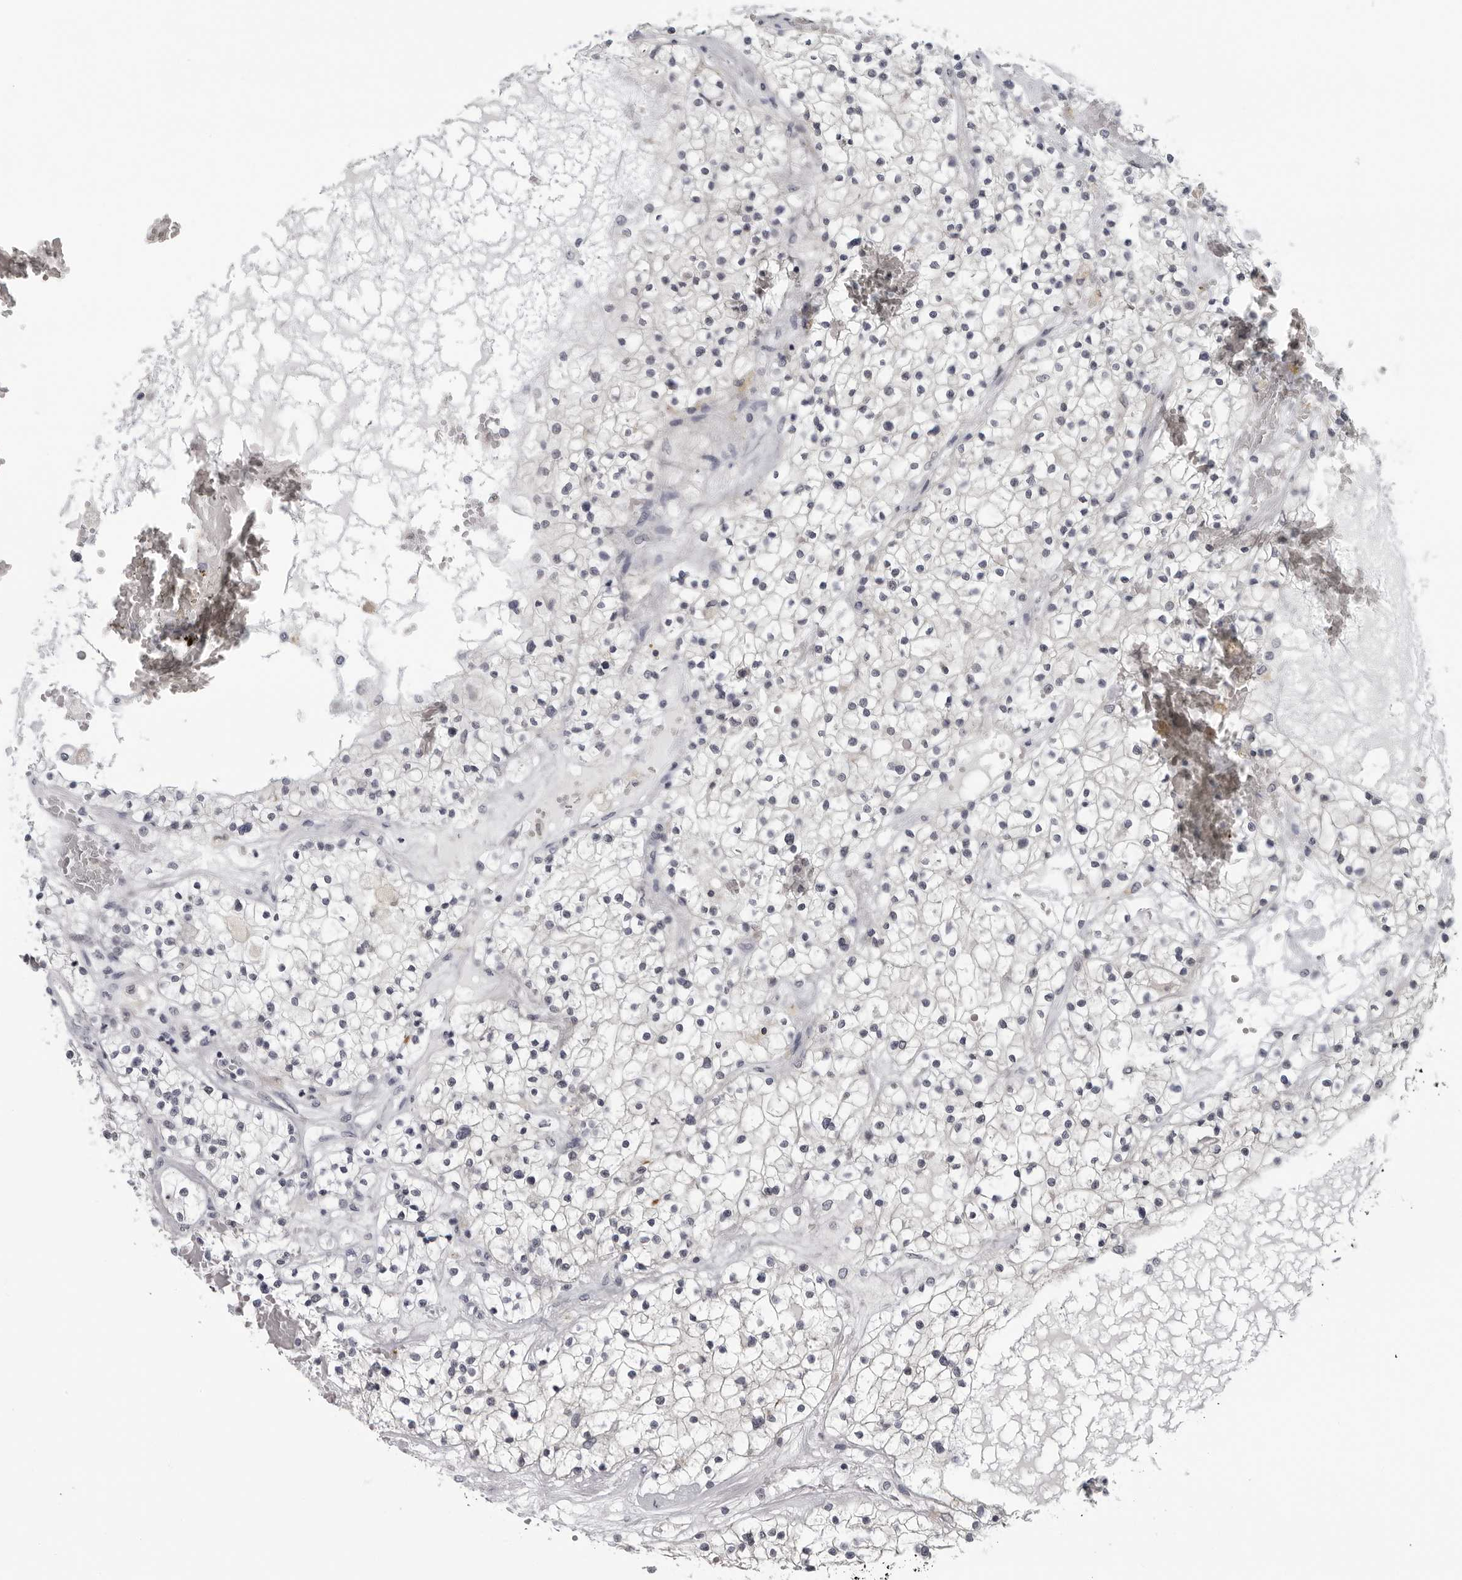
{"staining": {"intensity": "negative", "quantity": "none", "location": "none"}, "tissue": "renal cancer", "cell_type": "Tumor cells", "image_type": "cancer", "snomed": [{"axis": "morphology", "description": "Normal tissue, NOS"}, {"axis": "morphology", "description": "Adenocarcinoma, NOS"}, {"axis": "topography", "description": "Kidney"}], "caption": "IHC micrograph of renal adenocarcinoma stained for a protein (brown), which exhibits no expression in tumor cells.", "gene": "OPLAH", "patient": {"sex": "male", "age": 68}}